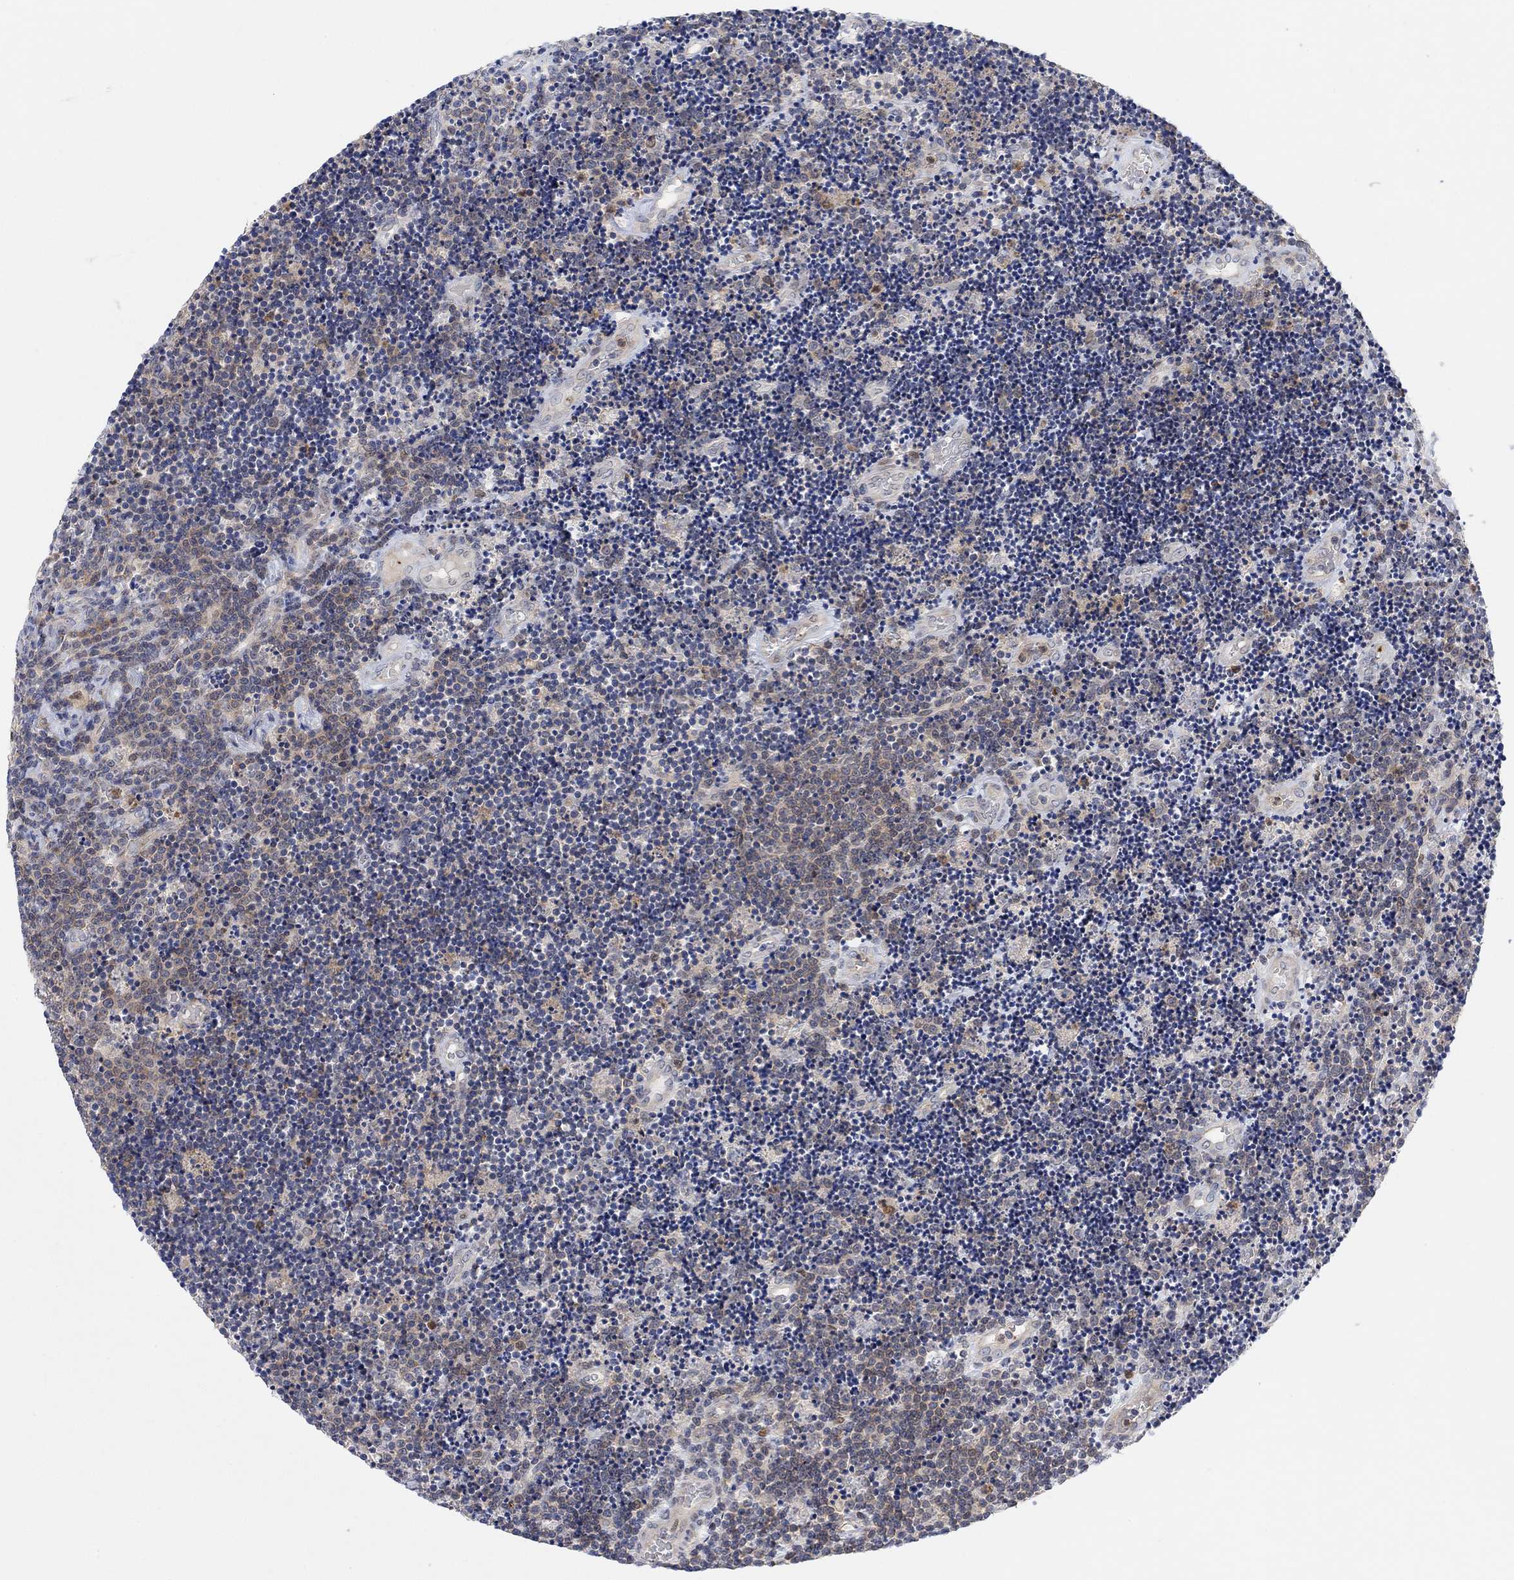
{"staining": {"intensity": "negative", "quantity": "none", "location": "none"}, "tissue": "lymphoma", "cell_type": "Tumor cells", "image_type": "cancer", "snomed": [{"axis": "morphology", "description": "Malignant lymphoma, non-Hodgkin's type, Low grade"}, {"axis": "topography", "description": "Brain"}], "caption": "IHC of human lymphoma shows no positivity in tumor cells.", "gene": "PMFBP1", "patient": {"sex": "female", "age": 66}}